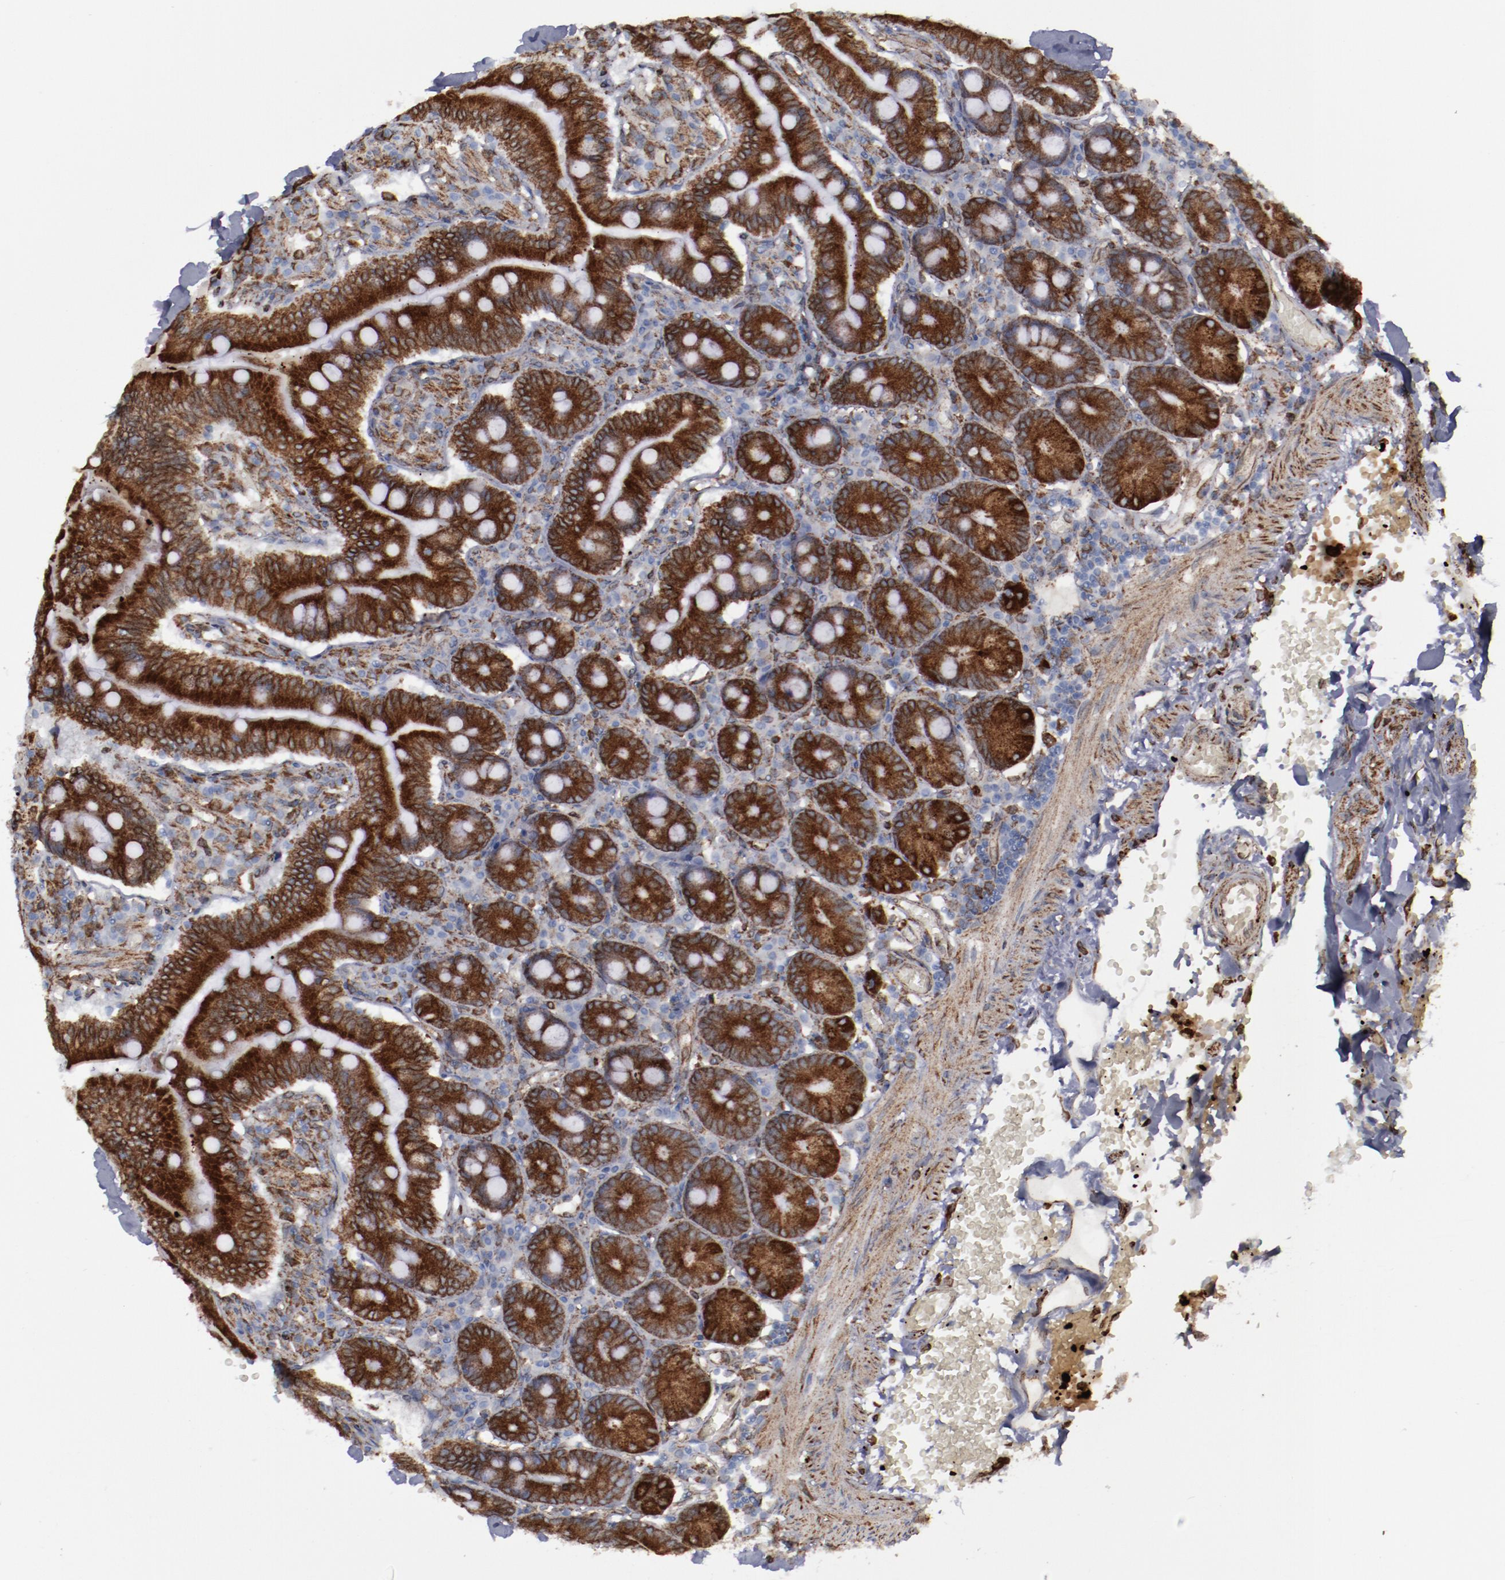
{"staining": {"intensity": "moderate", "quantity": ">75%", "location": "cytoplasmic/membranous"}, "tissue": "small intestine", "cell_type": "Glandular cells", "image_type": "normal", "snomed": [{"axis": "morphology", "description": "Normal tissue, NOS"}, {"axis": "topography", "description": "Small intestine"}], "caption": "IHC micrograph of unremarkable human small intestine stained for a protein (brown), which reveals medium levels of moderate cytoplasmic/membranous positivity in approximately >75% of glandular cells.", "gene": "ERLIN2", "patient": {"sex": "male", "age": 71}}